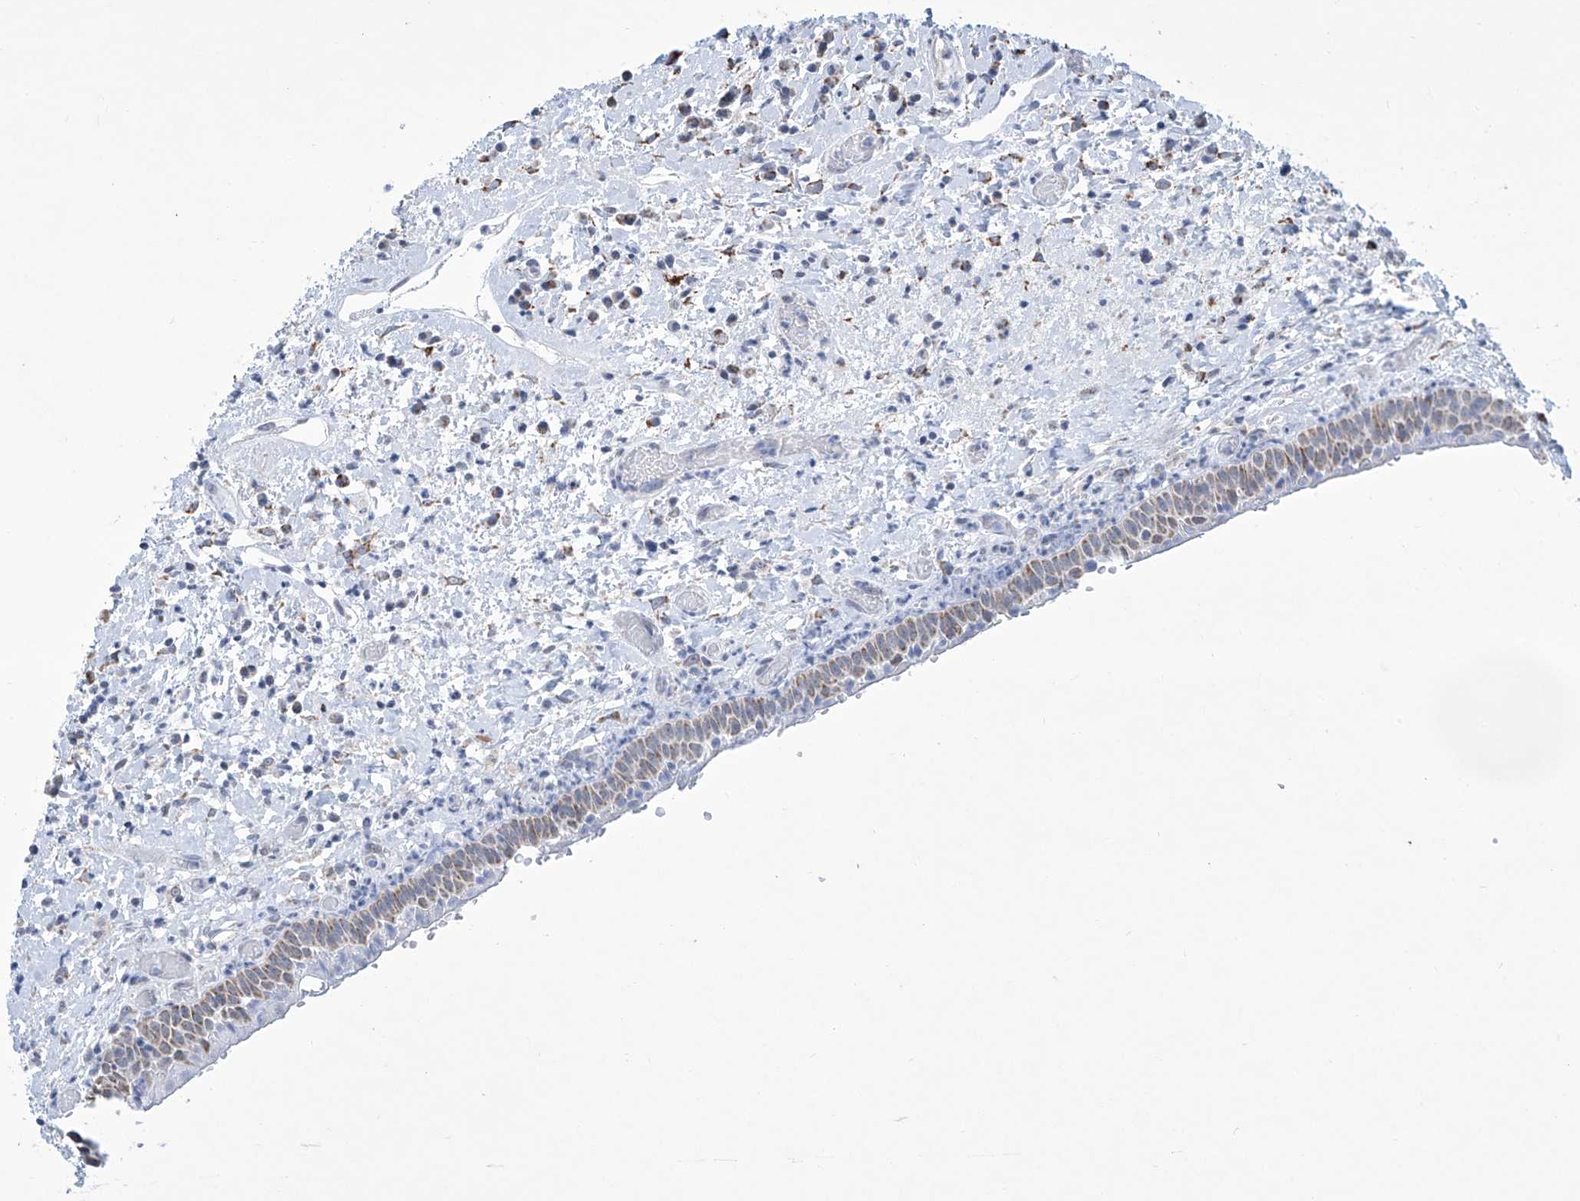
{"staining": {"intensity": "weak", "quantity": "<25%", "location": "cytoplasmic/membranous"}, "tissue": "oral mucosa", "cell_type": "Squamous epithelial cells", "image_type": "normal", "snomed": [{"axis": "morphology", "description": "Normal tissue, NOS"}, {"axis": "topography", "description": "Oral tissue"}], "caption": "Immunohistochemistry micrograph of normal oral mucosa stained for a protein (brown), which exhibits no expression in squamous epithelial cells.", "gene": "ALDH6A1", "patient": {"sex": "female", "age": 76}}